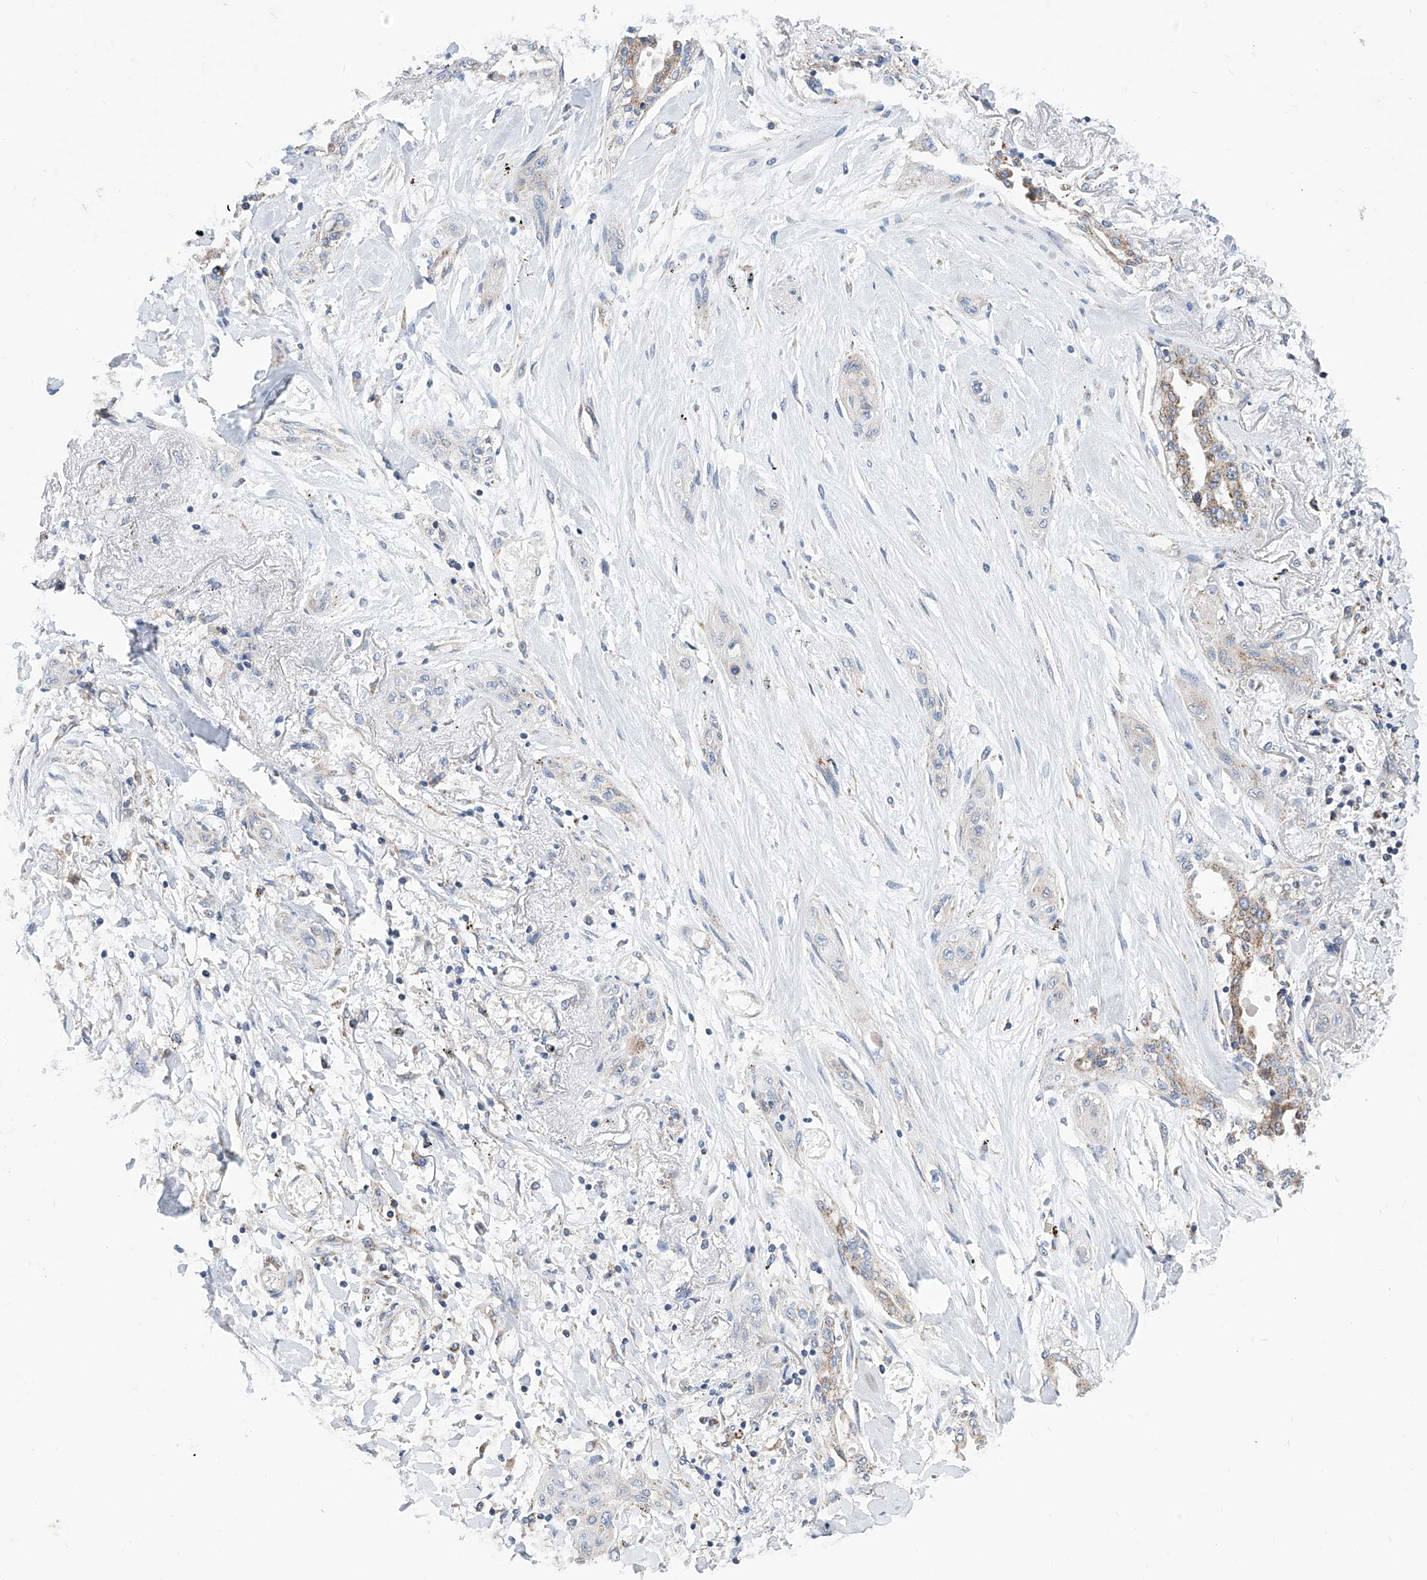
{"staining": {"intensity": "negative", "quantity": "none", "location": "none"}, "tissue": "lung cancer", "cell_type": "Tumor cells", "image_type": "cancer", "snomed": [{"axis": "morphology", "description": "Squamous cell carcinoma, NOS"}, {"axis": "topography", "description": "Lung"}], "caption": "Tumor cells are negative for brown protein staining in lung squamous cell carcinoma.", "gene": "P2RX7", "patient": {"sex": "female", "age": 47}}